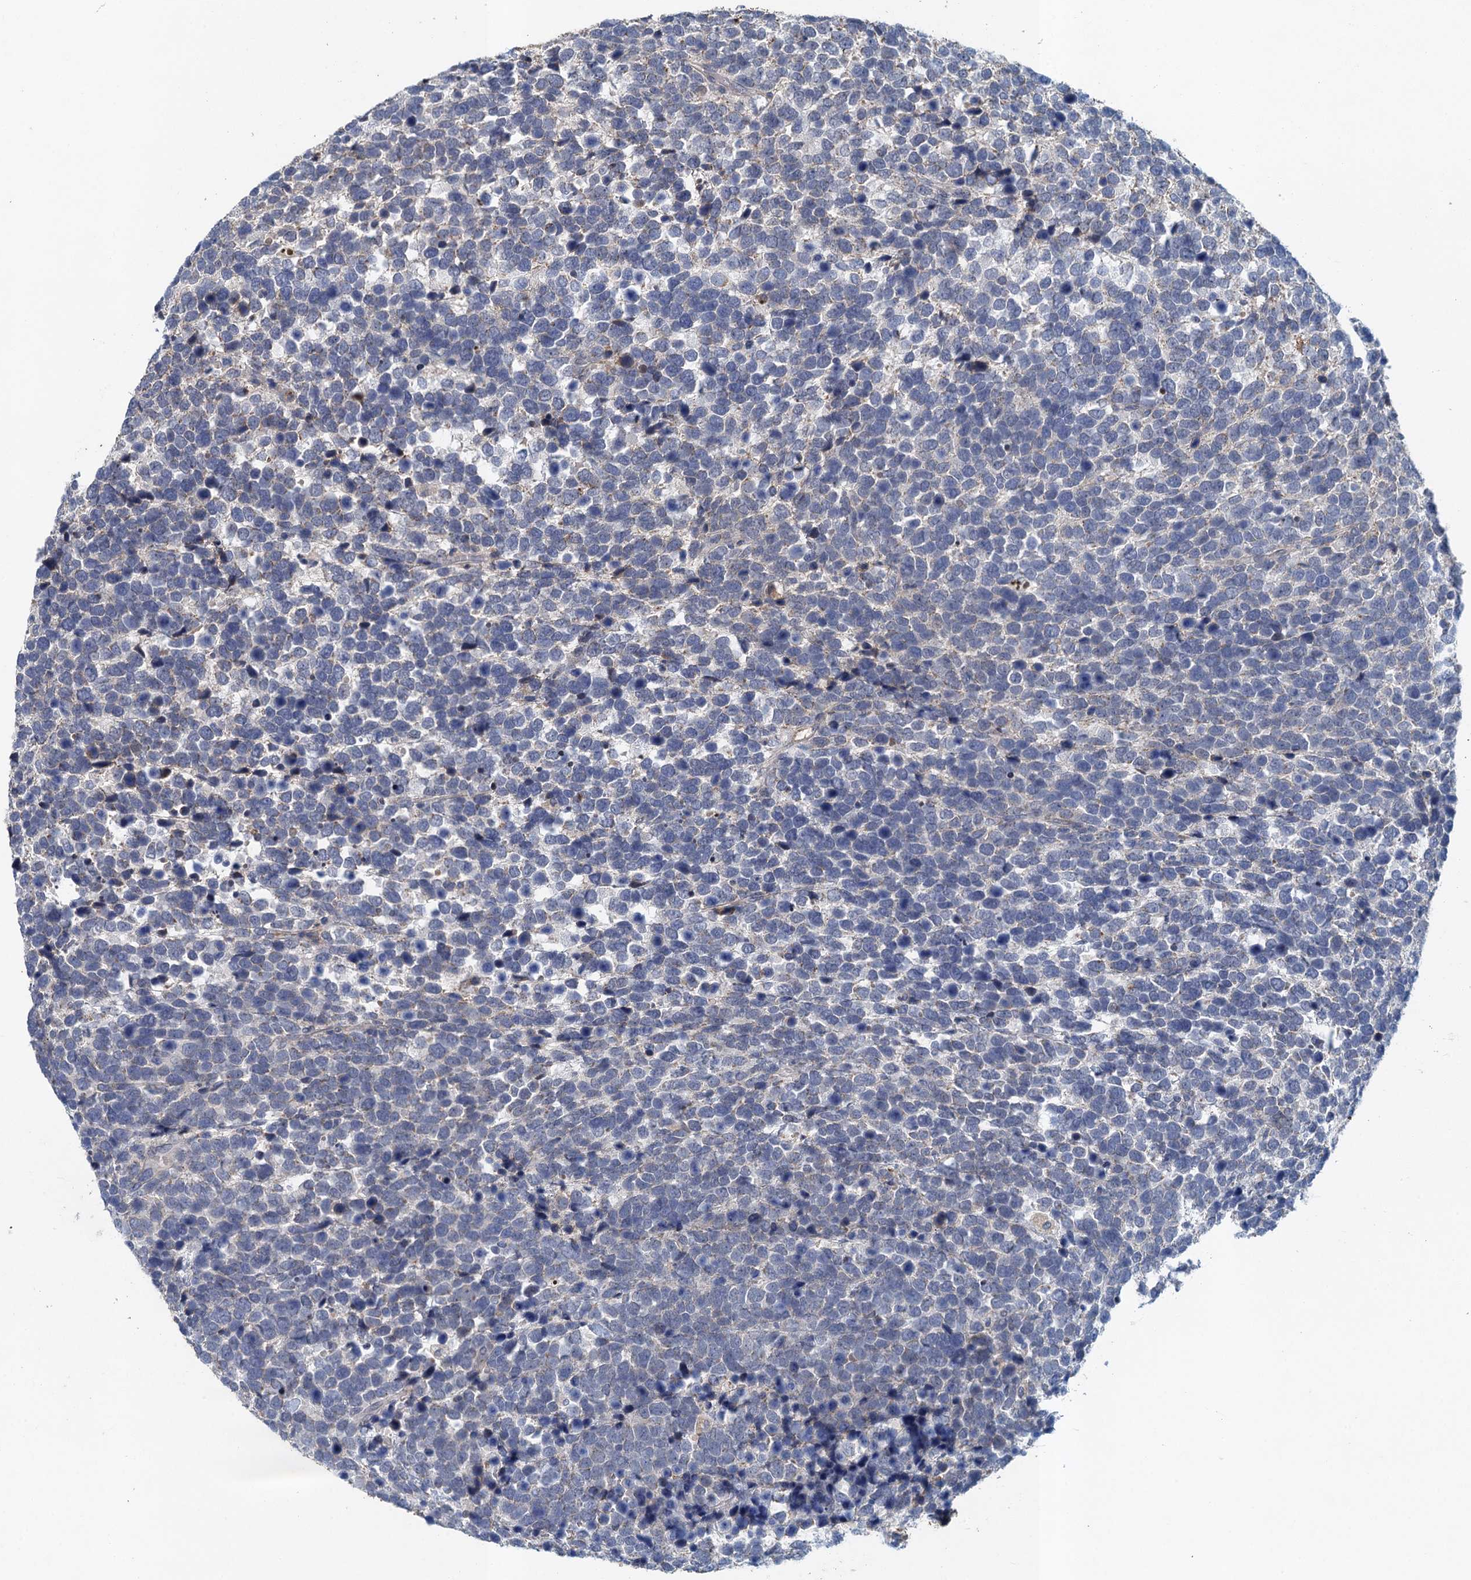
{"staining": {"intensity": "negative", "quantity": "none", "location": "none"}, "tissue": "urothelial cancer", "cell_type": "Tumor cells", "image_type": "cancer", "snomed": [{"axis": "morphology", "description": "Urothelial carcinoma, High grade"}, {"axis": "topography", "description": "Urinary bladder"}], "caption": "IHC image of urothelial cancer stained for a protein (brown), which exhibits no expression in tumor cells. Nuclei are stained in blue.", "gene": "TPCN1", "patient": {"sex": "female", "age": 82}}